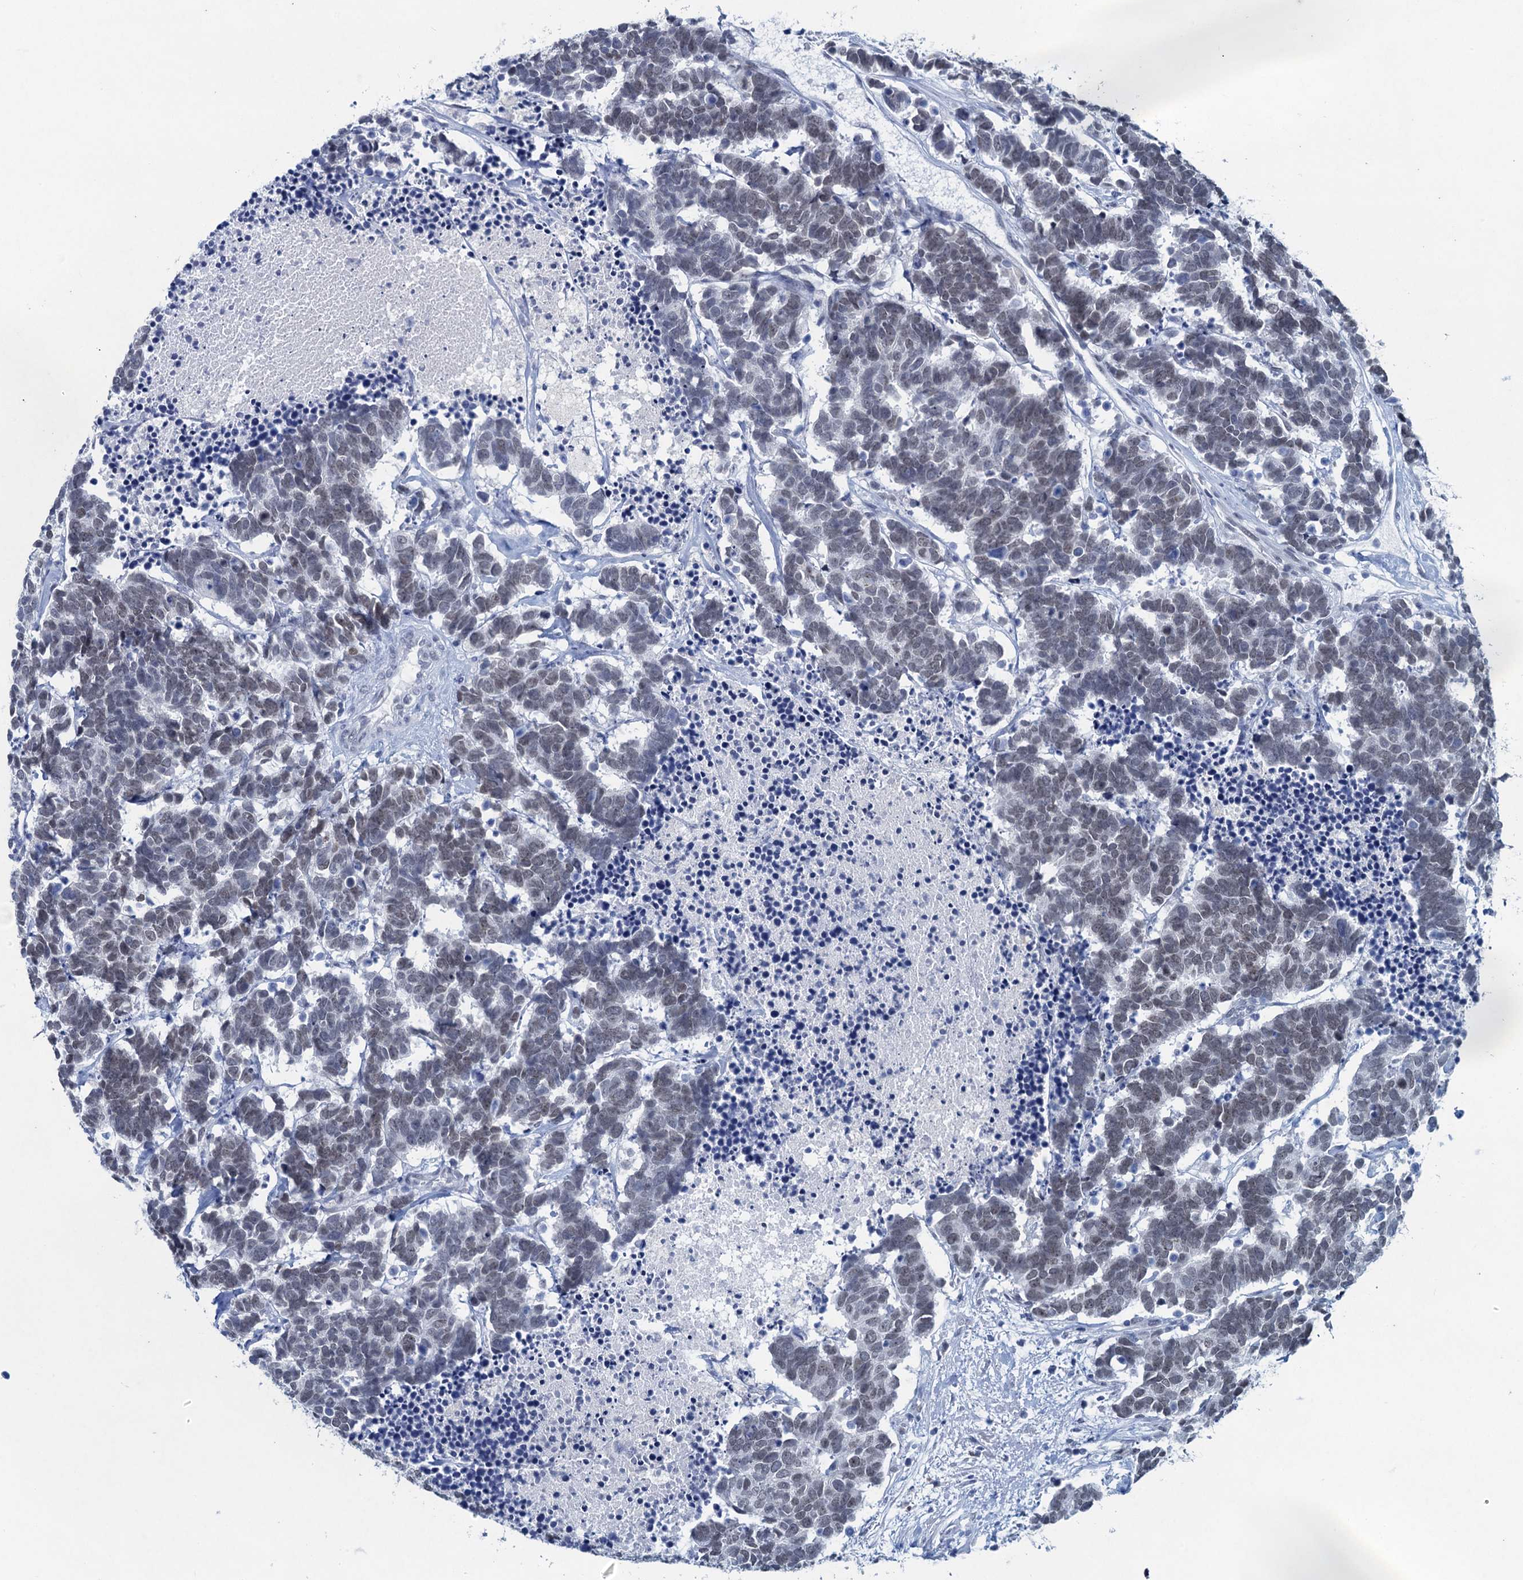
{"staining": {"intensity": "weak", "quantity": ">75%", "location": "nuclear"}, "tissue": "carcinoid", "cell_type": "Tumor cells", "image_type": "cancer", "snomed": [{"axis": "morphology", "description": "Carcinoma, NOS"}, {"axis": "morphology", "description": "Carcinoid, malignant, NOS"}, {"axis": "topography", "description": "Urinary bladder"}], "caption": "IHC (DAB (3,3'-diaminobenzidine)) staining of human carcinoid (malignant) reveals weak nuclear protein positivity in about >75% of tumor cells.", "gene": "HAPSTR1", "patient": {"sex": "male", "age": 57}}